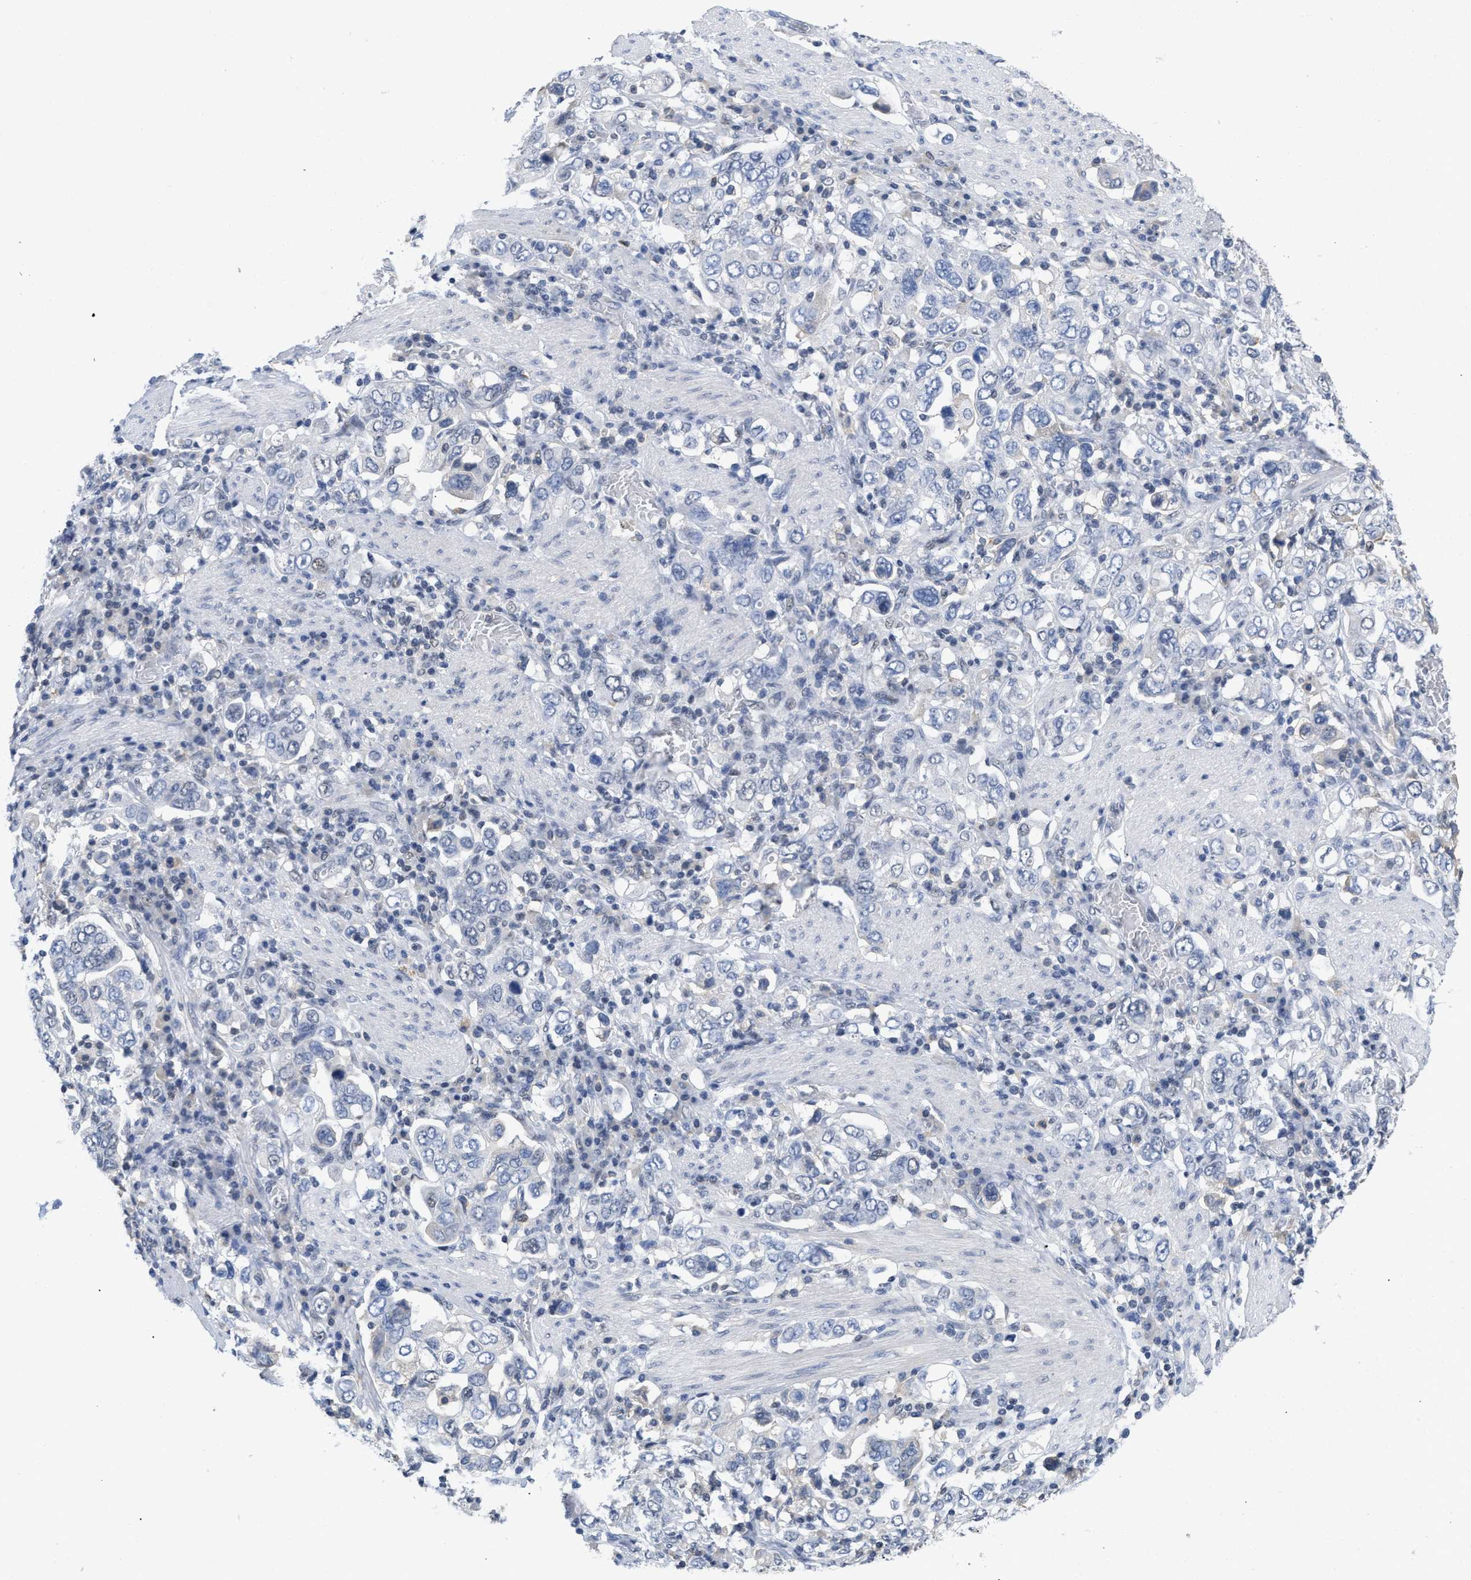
{"staining": {"intensity": "weak", "quantity": "<25%", "location": "nuclear"}, "tissue": "stomach cancer", "cell_type": "Tumor cells", "image_type": "cancer", "snomed": [{"axis": "morphology", "description": "Adenocarcinoma, NOS"}, {"axis": "topography", "description": "Stomach, upper"}], "caption": "Immunohistochemistry (IHC) micrograph of neoplastic tissue: human adenocarcinoma (stomach) stained with DAB displays no significant protein staining in tumor cells.", "gene": "GGNBP2", "patient": {"sex": "male", "age": 62}}